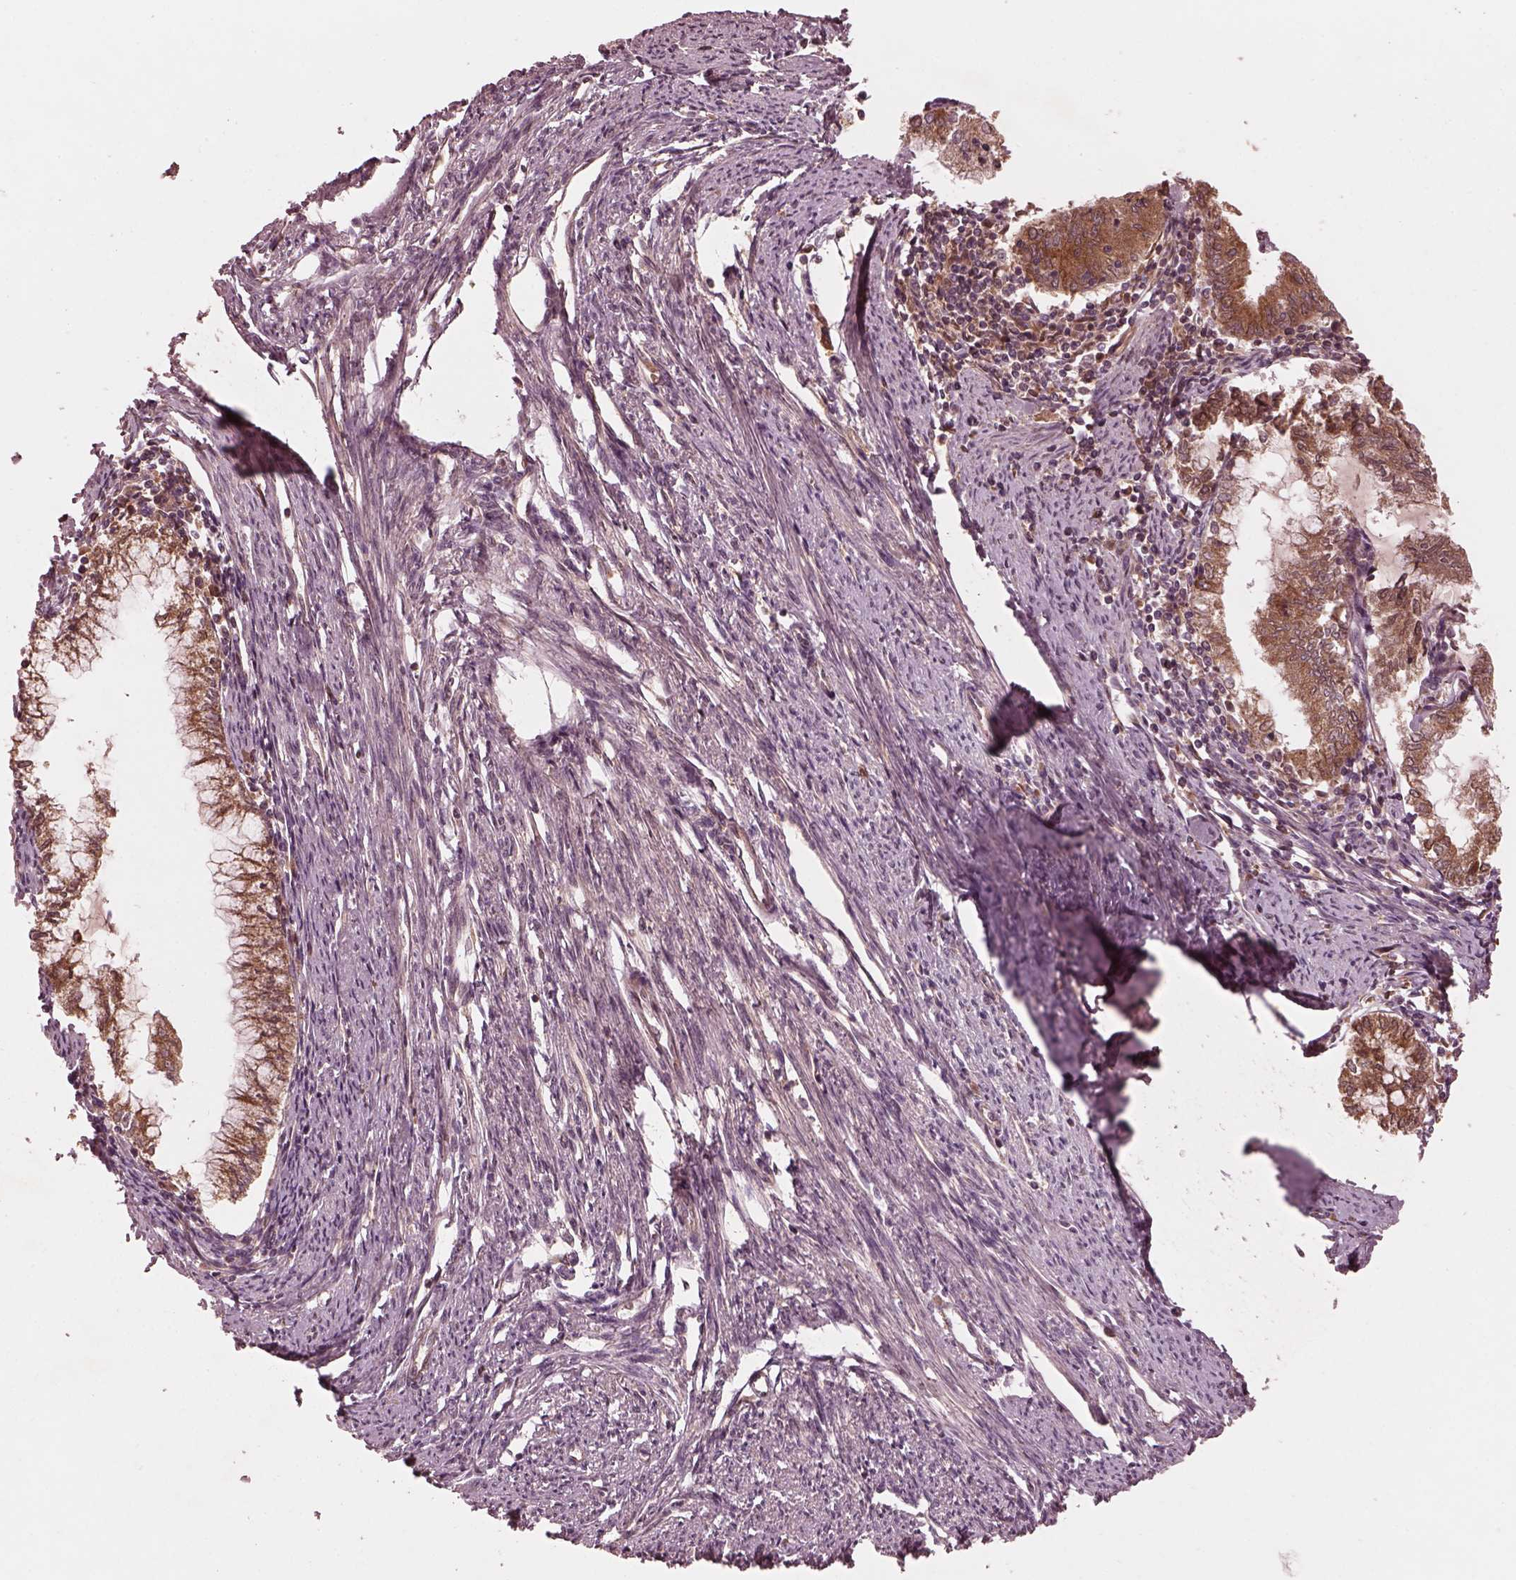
{"staining": {"intensity": "moderate", "quantity": ">75%", "location": "cytoplasmic/membranous"}, "tissue": "endometrial cancer", "cell_type": "Tumor cells", "image_type": "cancer", "snomed": [{"axis": "morphology", "description": "Adenocarcinoma, NOS"}, {"axis": "topography", "description": "Endometrium"}], "caption": "Endometrial cancer (adenocarcinoma) was stained to show a protein in brown. There is medium levels of moderate cytoplasmic/membranous staining in approximately >75% of tumor cells.", "gene": "PIK3R2", "patient": {"sex": "female", "age": 79}}